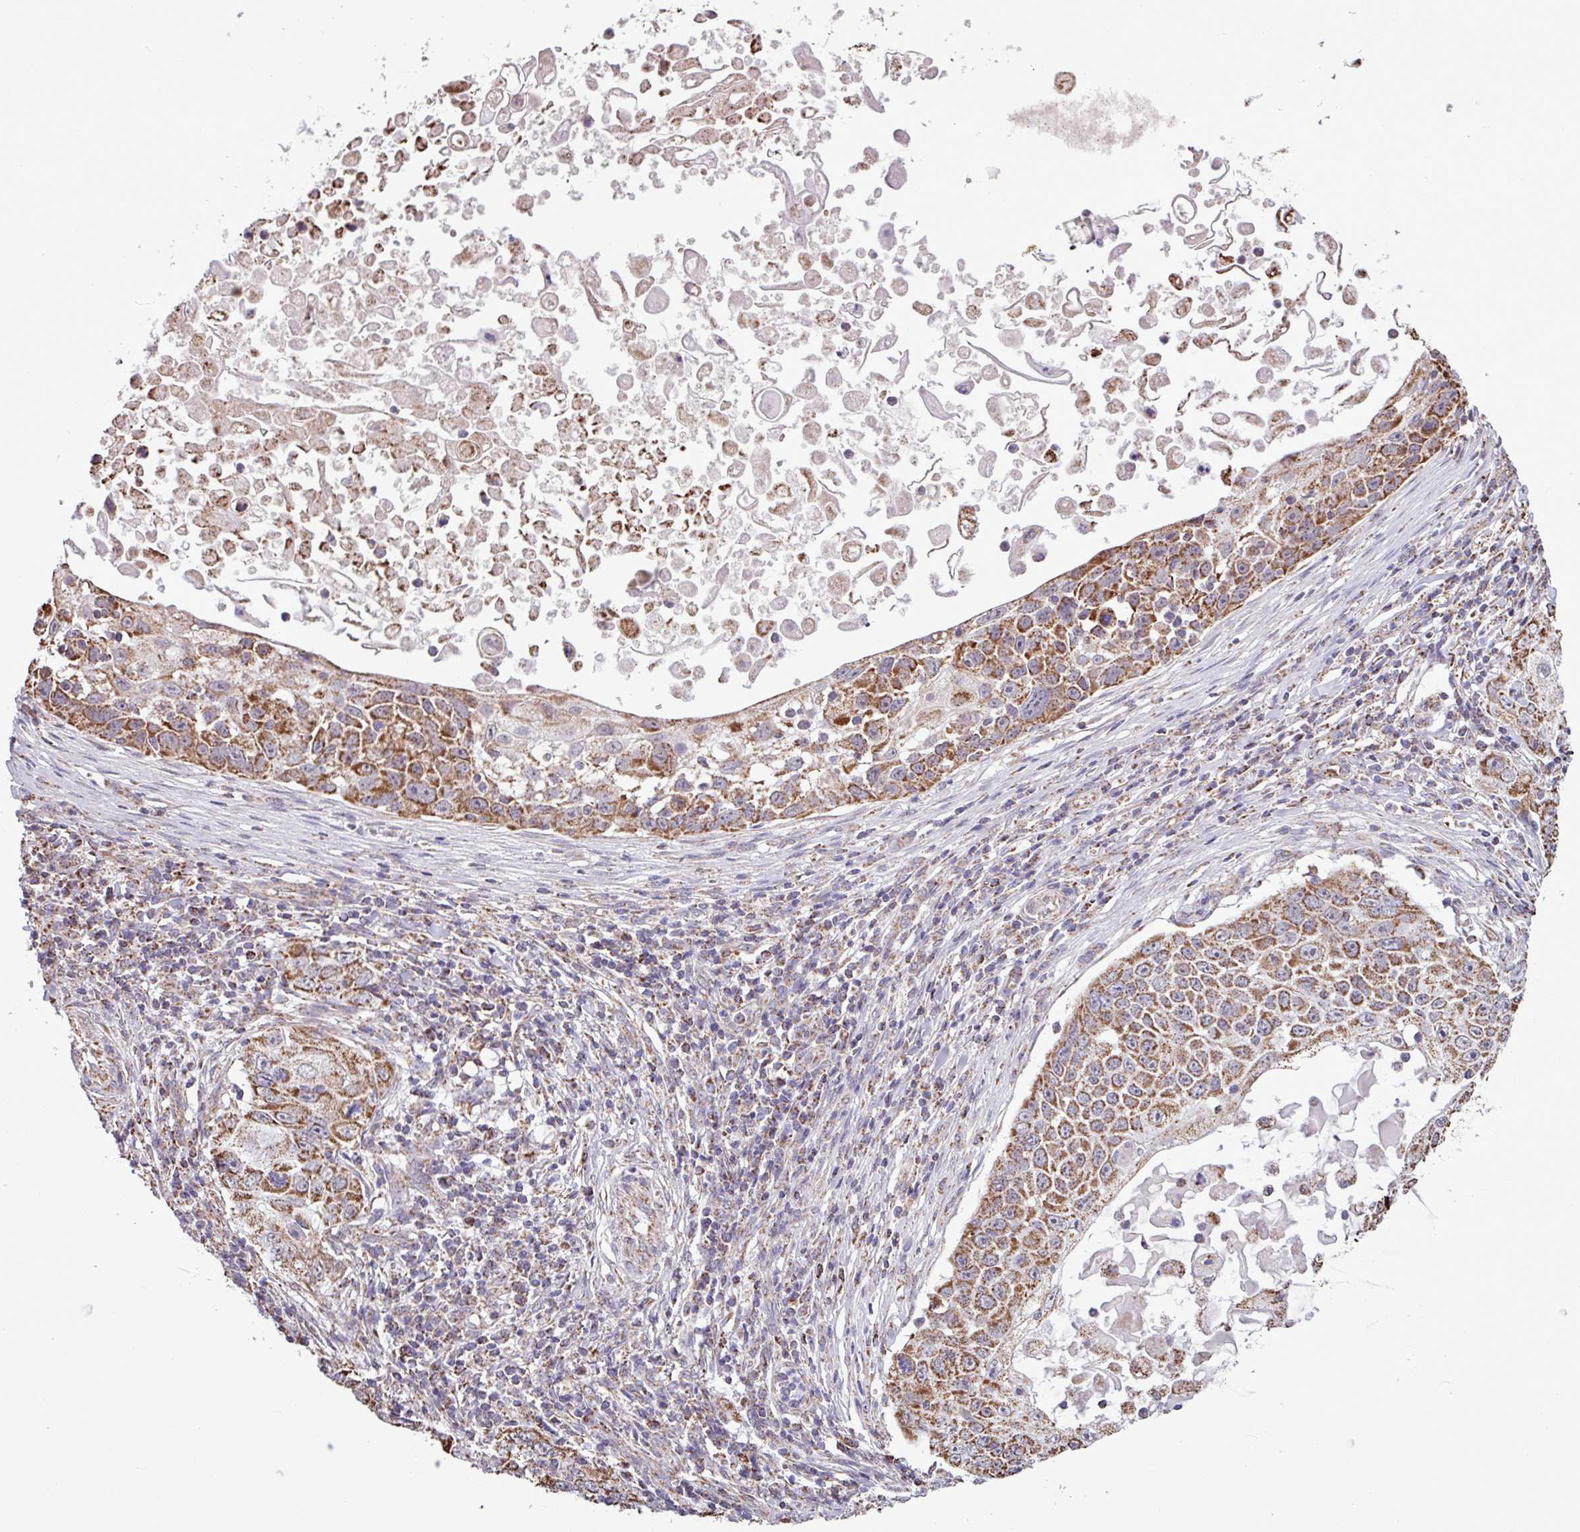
{"staining": {"intensity": "strong", "quantity": ">75%", "location": "cytoplasmic/membranous"}, "tissue": "skin cancer", "cell_type": "Tumor cells", "image_type": "cancer", "snomed": [{"axis": "morphology", "description": "Squamous cell carcinoma, NOS"}, {"axis": "topography", "description": "Skin"}], "caption": "Immunohistochemistry (IHC) histopathology image of neoplastic tissue: human skin squamous cell carcinoma stained using immunohistochemistry reveals high levels of strong protein expression localized specifically in the cytoplasmic/membranous of tumor cells, appearing as a cytoplasmic/membranous brown color.", "gene": "ALG8", "patient": {"sex": "male", "age": 24}}